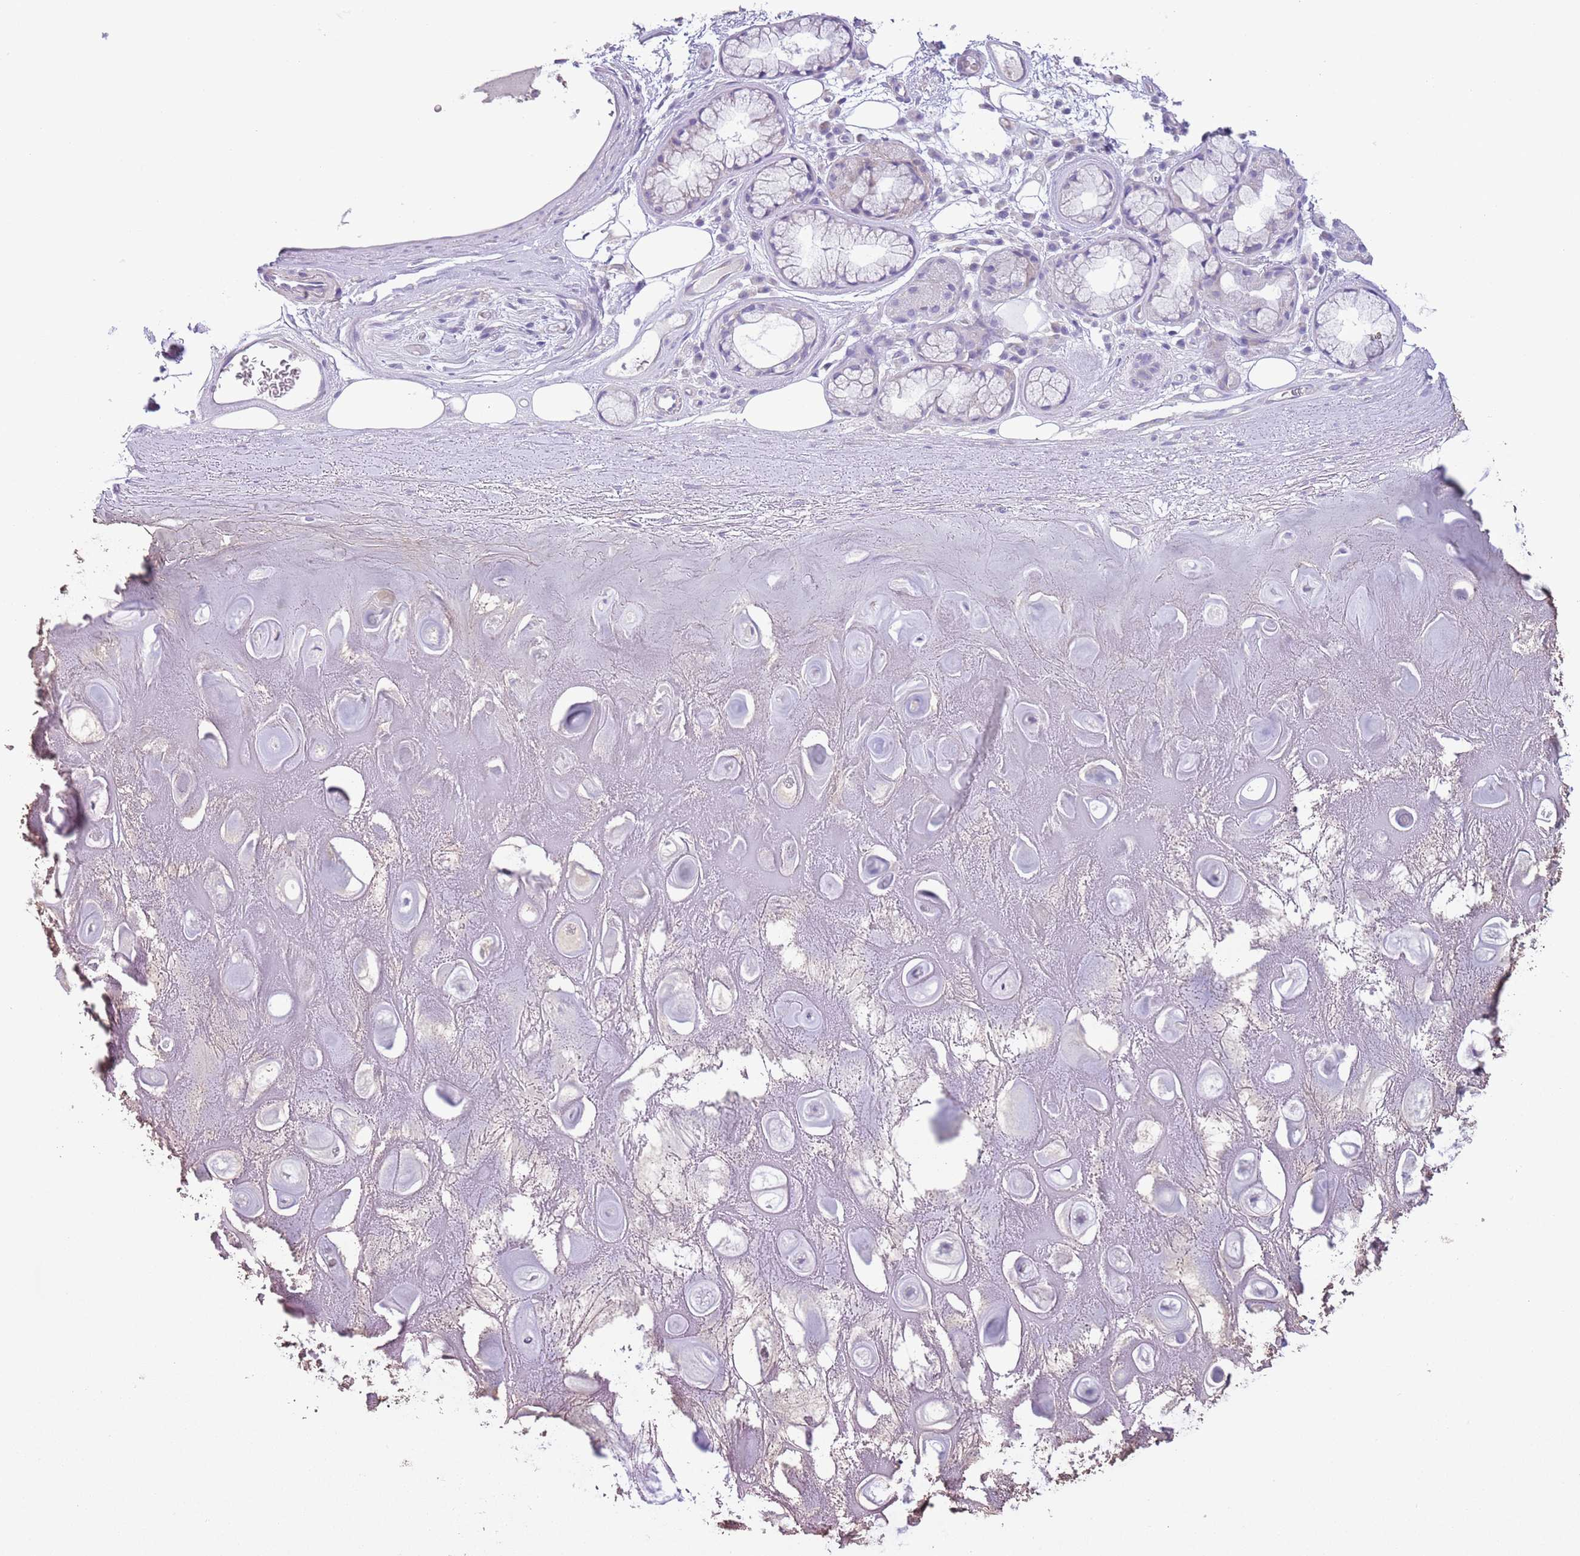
{"staining": {"intensity": "negative", "quantity": "none", "location": "none"}, "tissue": "adipose tissue", "cell_type": "Adipocytes", "image_type": "normal", "snomed": [{"axis": "morphology", "description": "Normal tissue, NOS"}, {"axis": "topography", "description": "Cartilage tissue"}], "caption": "Immunohistochemical staining of benign human adipose tissue shows no significant expression in adipocytes. The staining was performed using DAB to visualize the protein expression in brown, while the nuclei were stained in blue with hematoxylin (Magnification: 20x).", "gene": "ZNF697", "patient": {"sex": "male", "age": 81}}